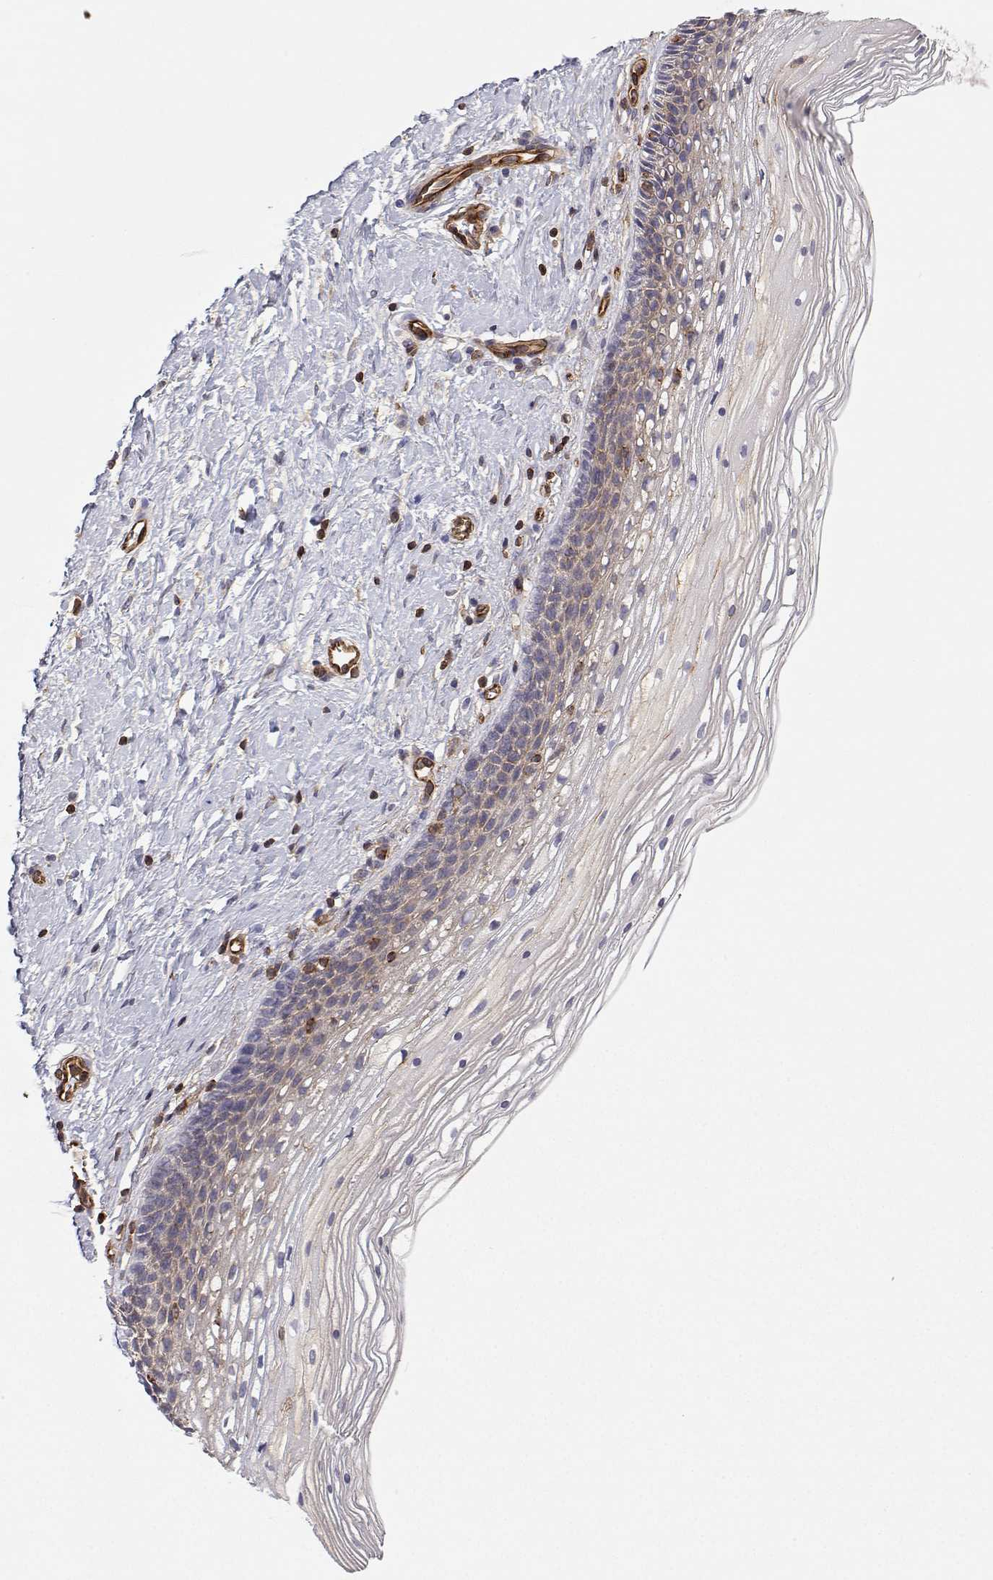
{"staining": {"intensity": "negative", "quantity": "none", "location": "none"}, "tissue": "cervix", "cell_type": "Glandular cells", "image_type": "normal", "snomed": [{"axis": "morphology", "description": "Normal tissue, NOS"}, {"axis": "topography", "description": "Cervix"}], "caption": "IHC micrograph of normal cervix: human cervix stained with DAB shows no significant protein expression in glandular cells.", "gene": "MYH9", "patient": {"sex": "female", "age": 34}}